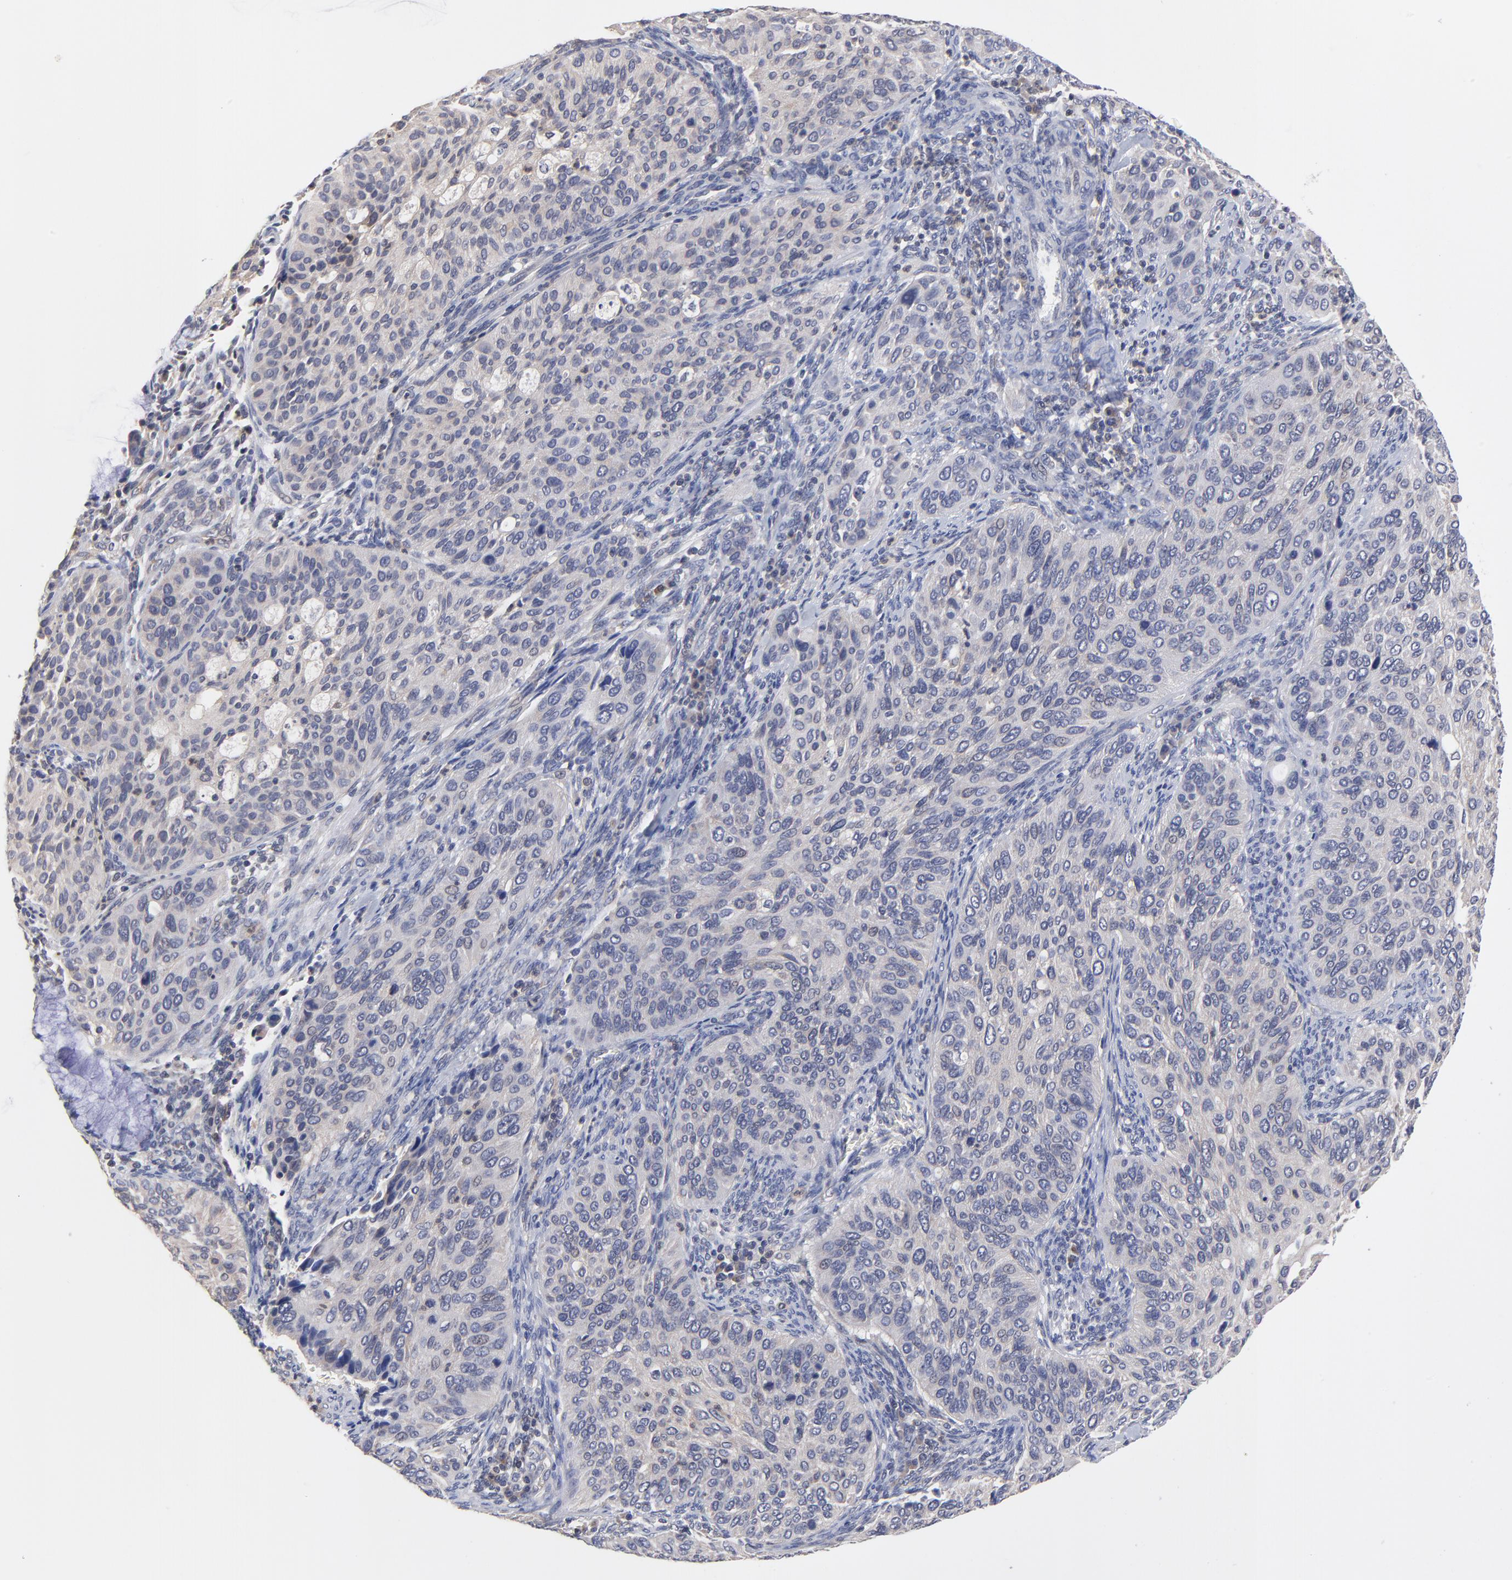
{"staining": {"intensity": "weak", "quantity": ">75%", "location": "cytoplasmic/membranous"}, "tissue": "cervical cancer", "cell_type": "Tumor cells", "image_type": "cancer", "snomed": [{"axis": "morphology", "description": "Squamous cell carcinoma, NOS"}, {"axis": "topography", "description": "Cervix"}], "caption": "High-power microscopy captured an immunohistochemistry histopathology image of cervical cancer, revealing weak cytoplasmic/membranous expression in approximately >75% of tumor cells. The protein is stained brown, and the nuclei are stained in blue (DAB IHC with brightfield microscopy, high magnification).", "gene": "PCMT1", "patient": {"sex": "female", "age": 57}}